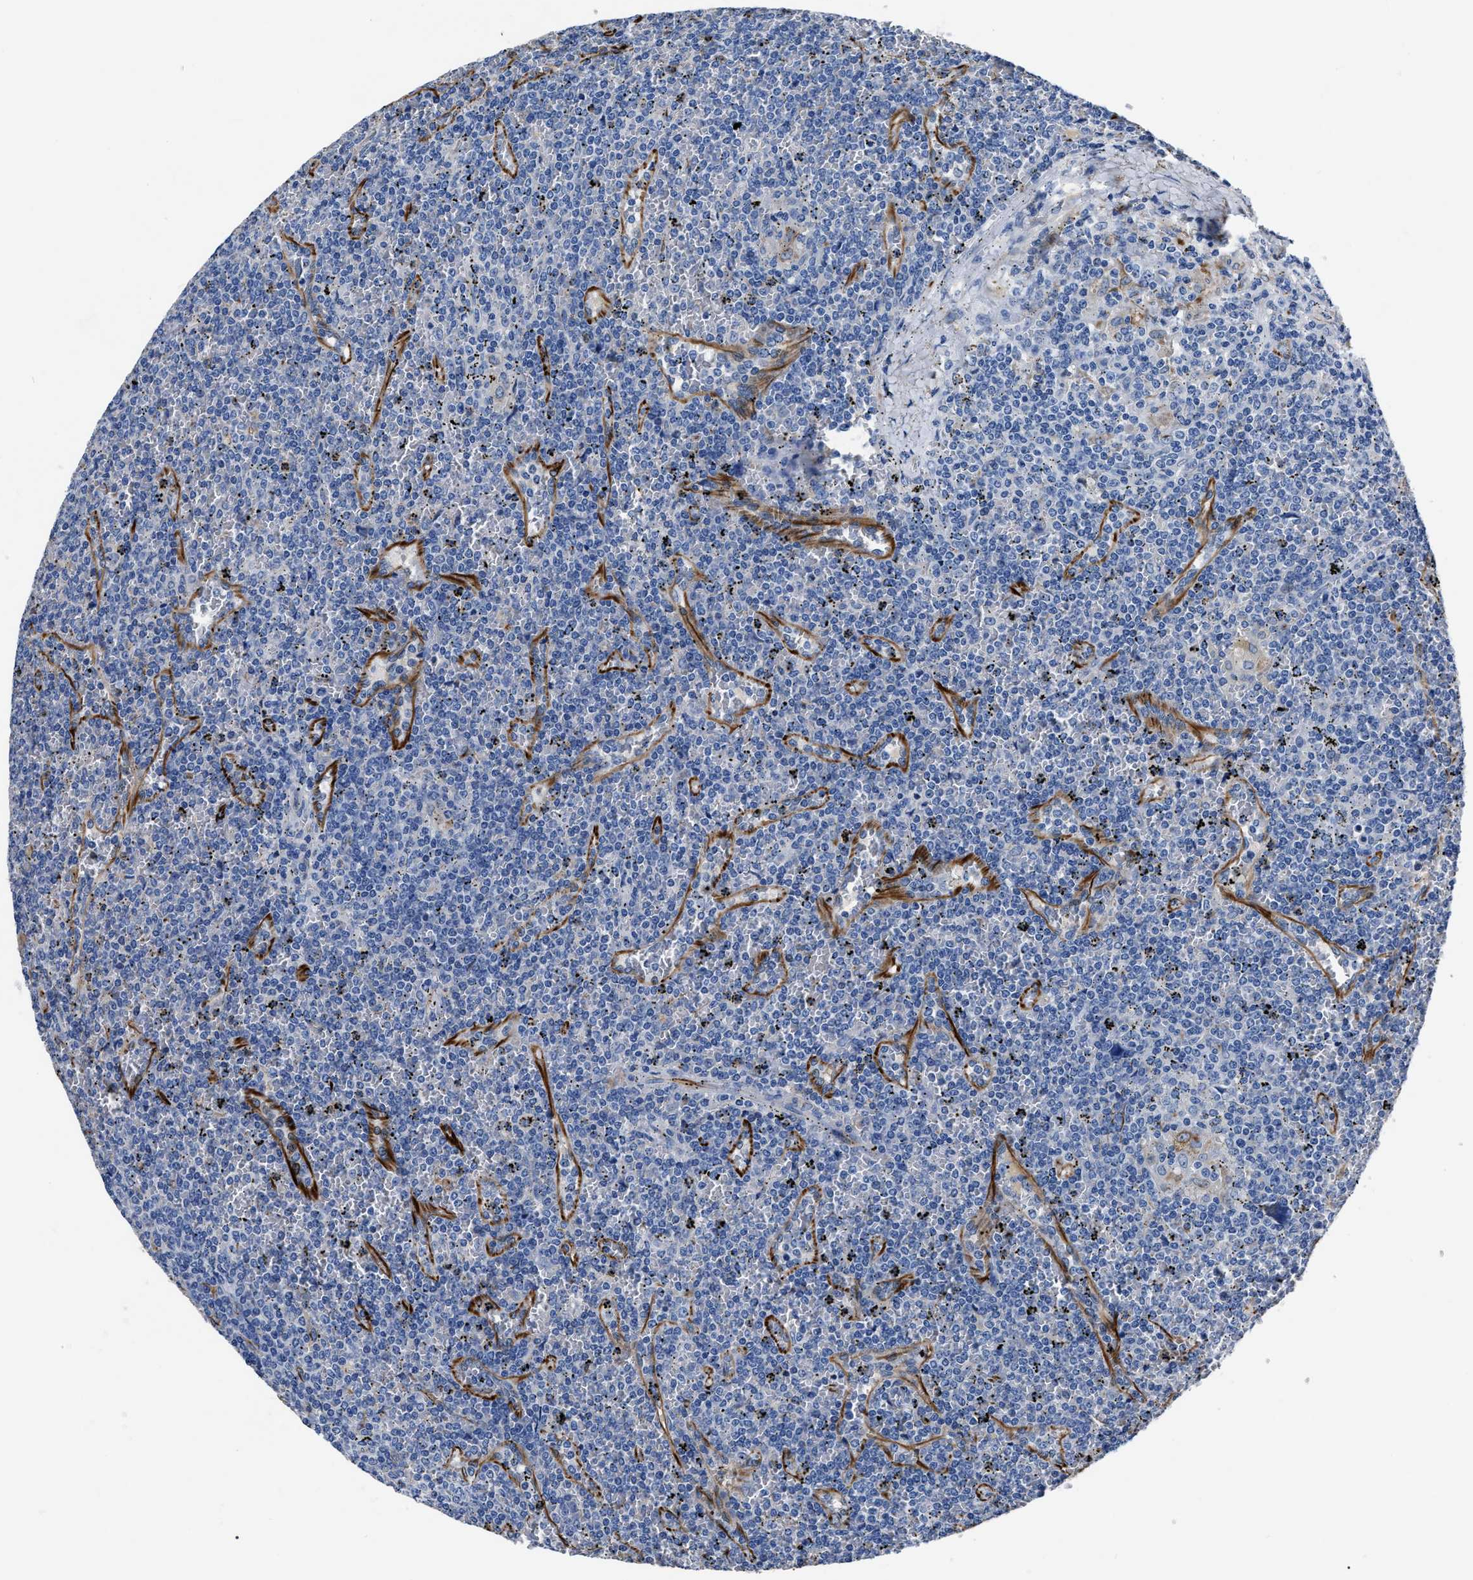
{"staining": {"intensity": "negative", "quantity": "none", "location": "none"}, "tissue": "lymphoma", "cell_type": "Tumor cells", "image_type": "cancer", "snomed": [{"axis": "morphology", "description": "Malignant lymphoma, non-Hodgkin's type, Low grade"}, {"axis": "topography", "description": "Spleen"}], "caption": "This histopathology image is of lymphoma stained with IHC to label a protein in brown with the nuclei are counter-stained blue. There is no expression in tumor cells. (DAB immunohistochemistry (IHC) visualized using brightfield microscopy, high magnification).", "gene": "OR10G3", "patient": {"sex": "female", "age": 19}}